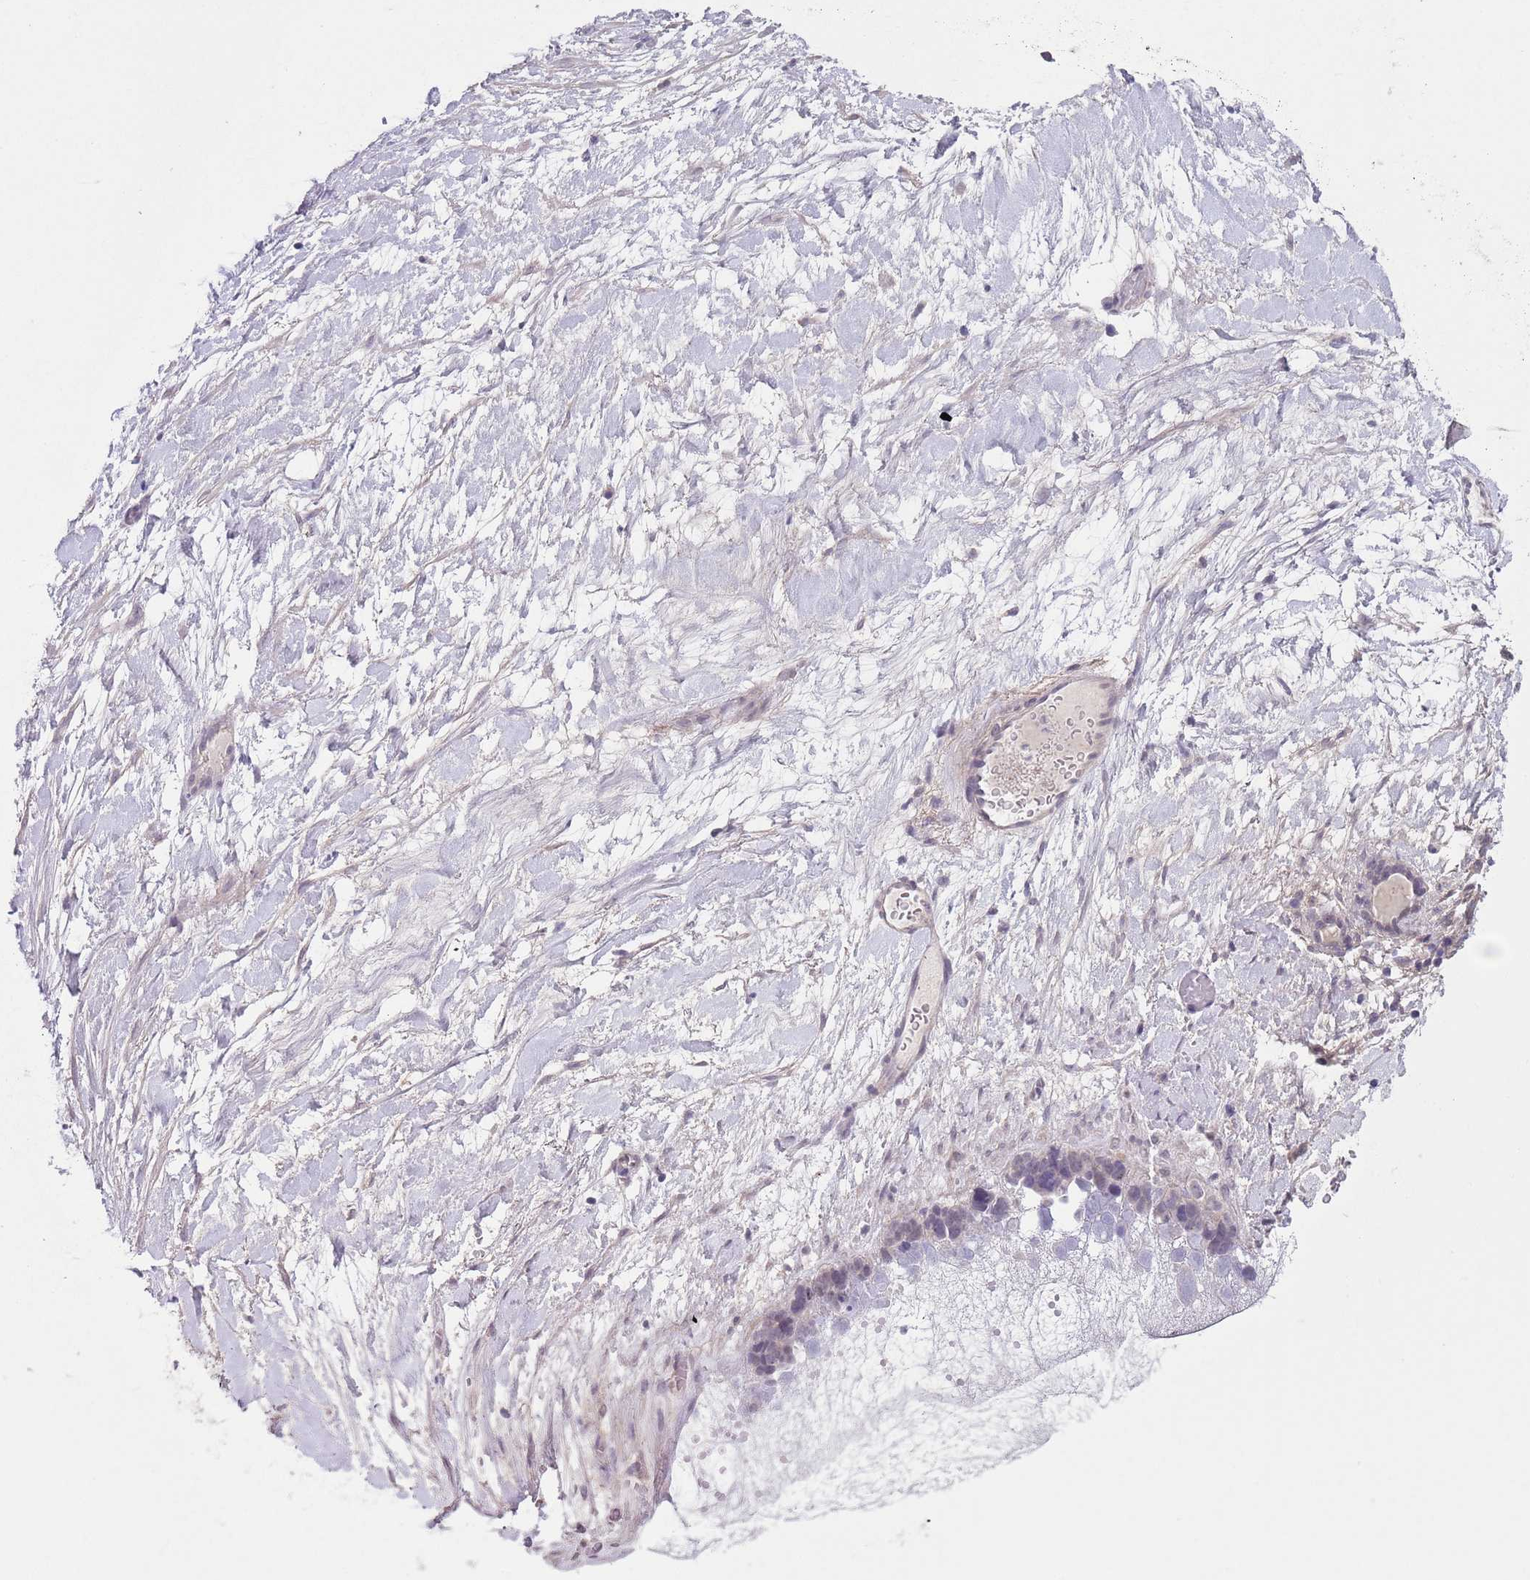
{"staining": {"intensity": "negative", "quantity": "none", "location": "none"}, "tissue": "ovarian cancer", "cell_type": "Tumor cells", "image_type": "cancer", "snomed": [{"axis": "morphology", "description": "Cystadenocarcinoma, serous, NOS"}, {"axis": "topography", "description": "Ovary"}], "caption": "DAB immunohistochemical staining of human ovarian cancer (serous cystadenocarcinoma) reveals no significant staining in tumor cells.", "gene": "RNF169", "patient": {"sex": "female", "age": 54}}